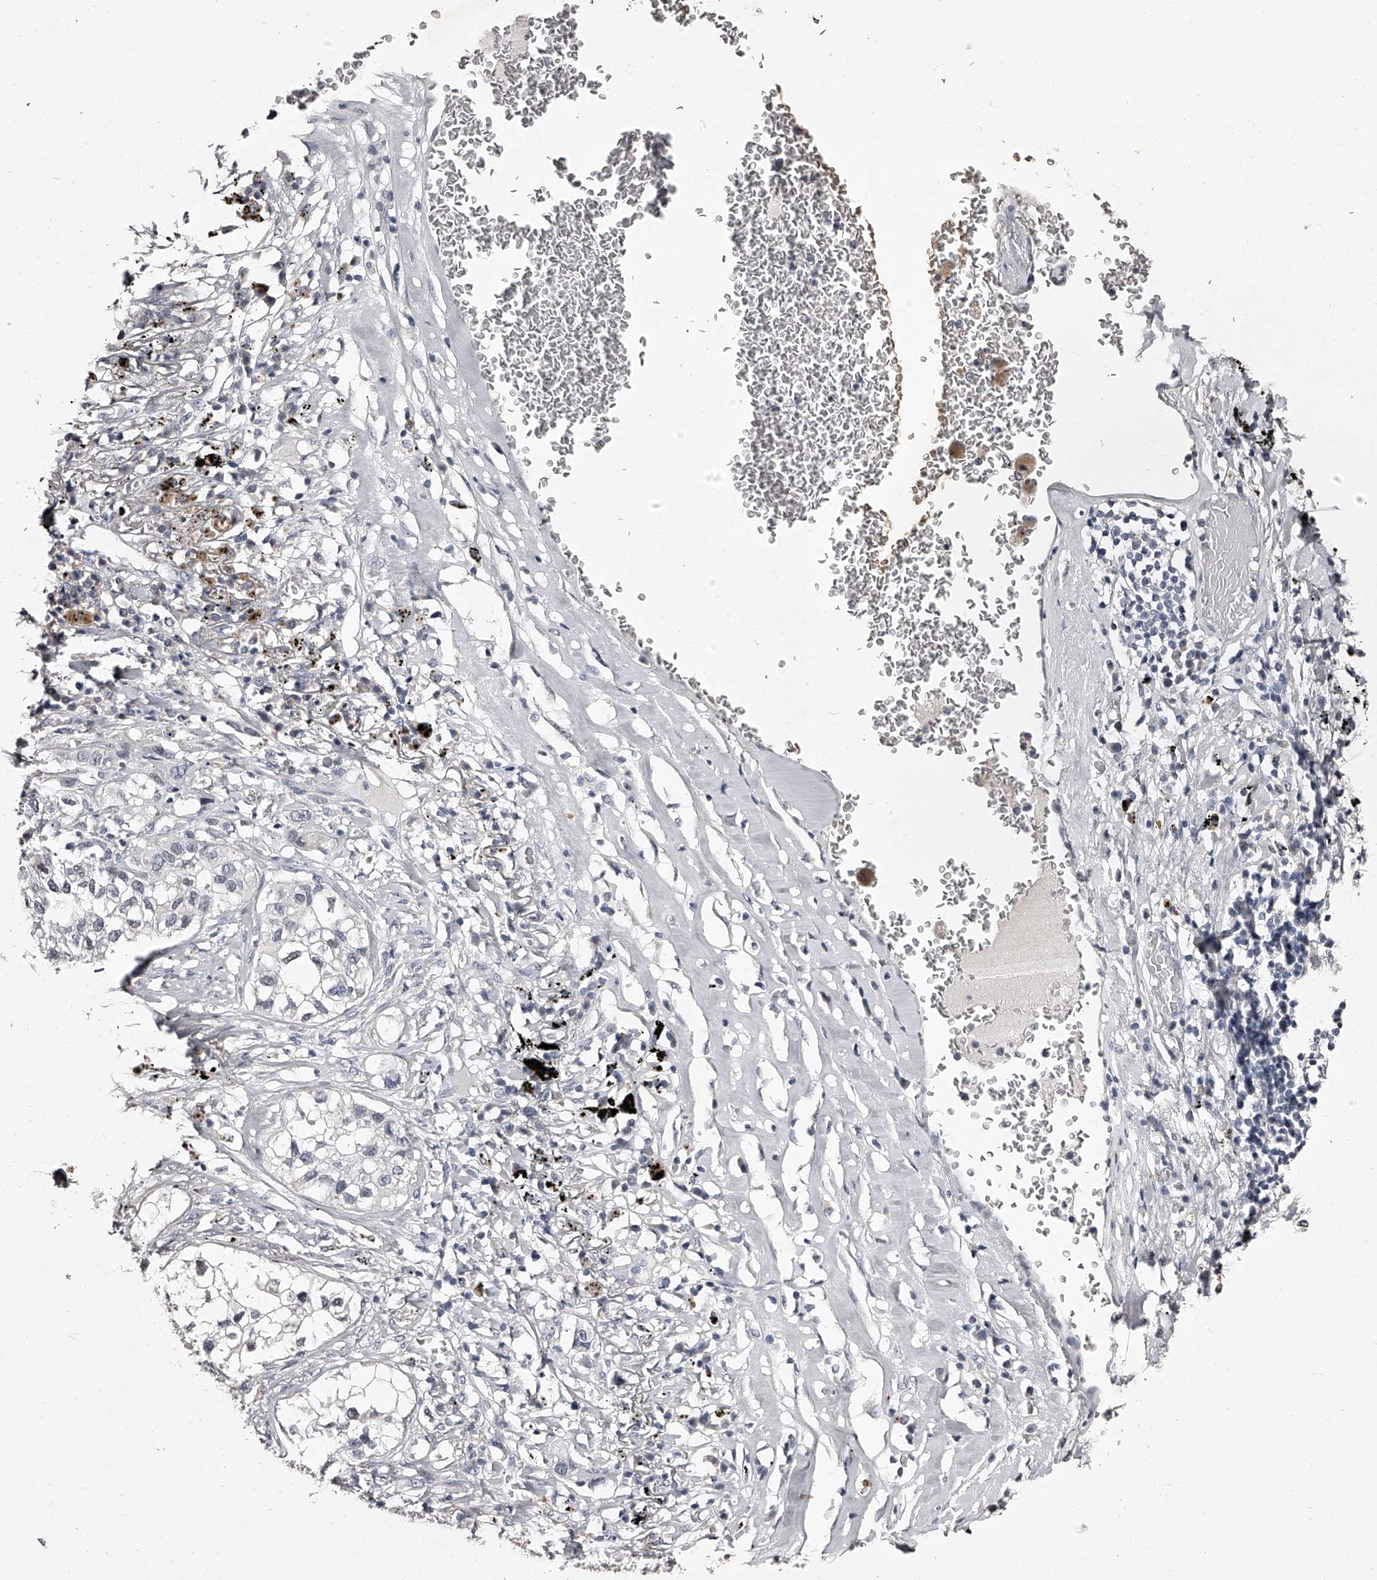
{"staining": {"intensity": "negative", "quantity": "none", "location": "none"}, "tissue": "lung cancer", "cell_type": "Tumor cells", "image_type": "cancer", "snomed": [{"axis": "morphology", "description": "Adenocarcinoma, NOS"}, {"axis": "topography", "description": "Lung"}], "caption": "Immunohistochemistry micrograph of lung cancer stained for a protein (brown), which demonstrates no expression in tumor cells. (Immunohistochemistry, brightfield microscopy, high magnification).", "gene": "NT5DC1", "patient": {"sex": "male", "age": 63}}